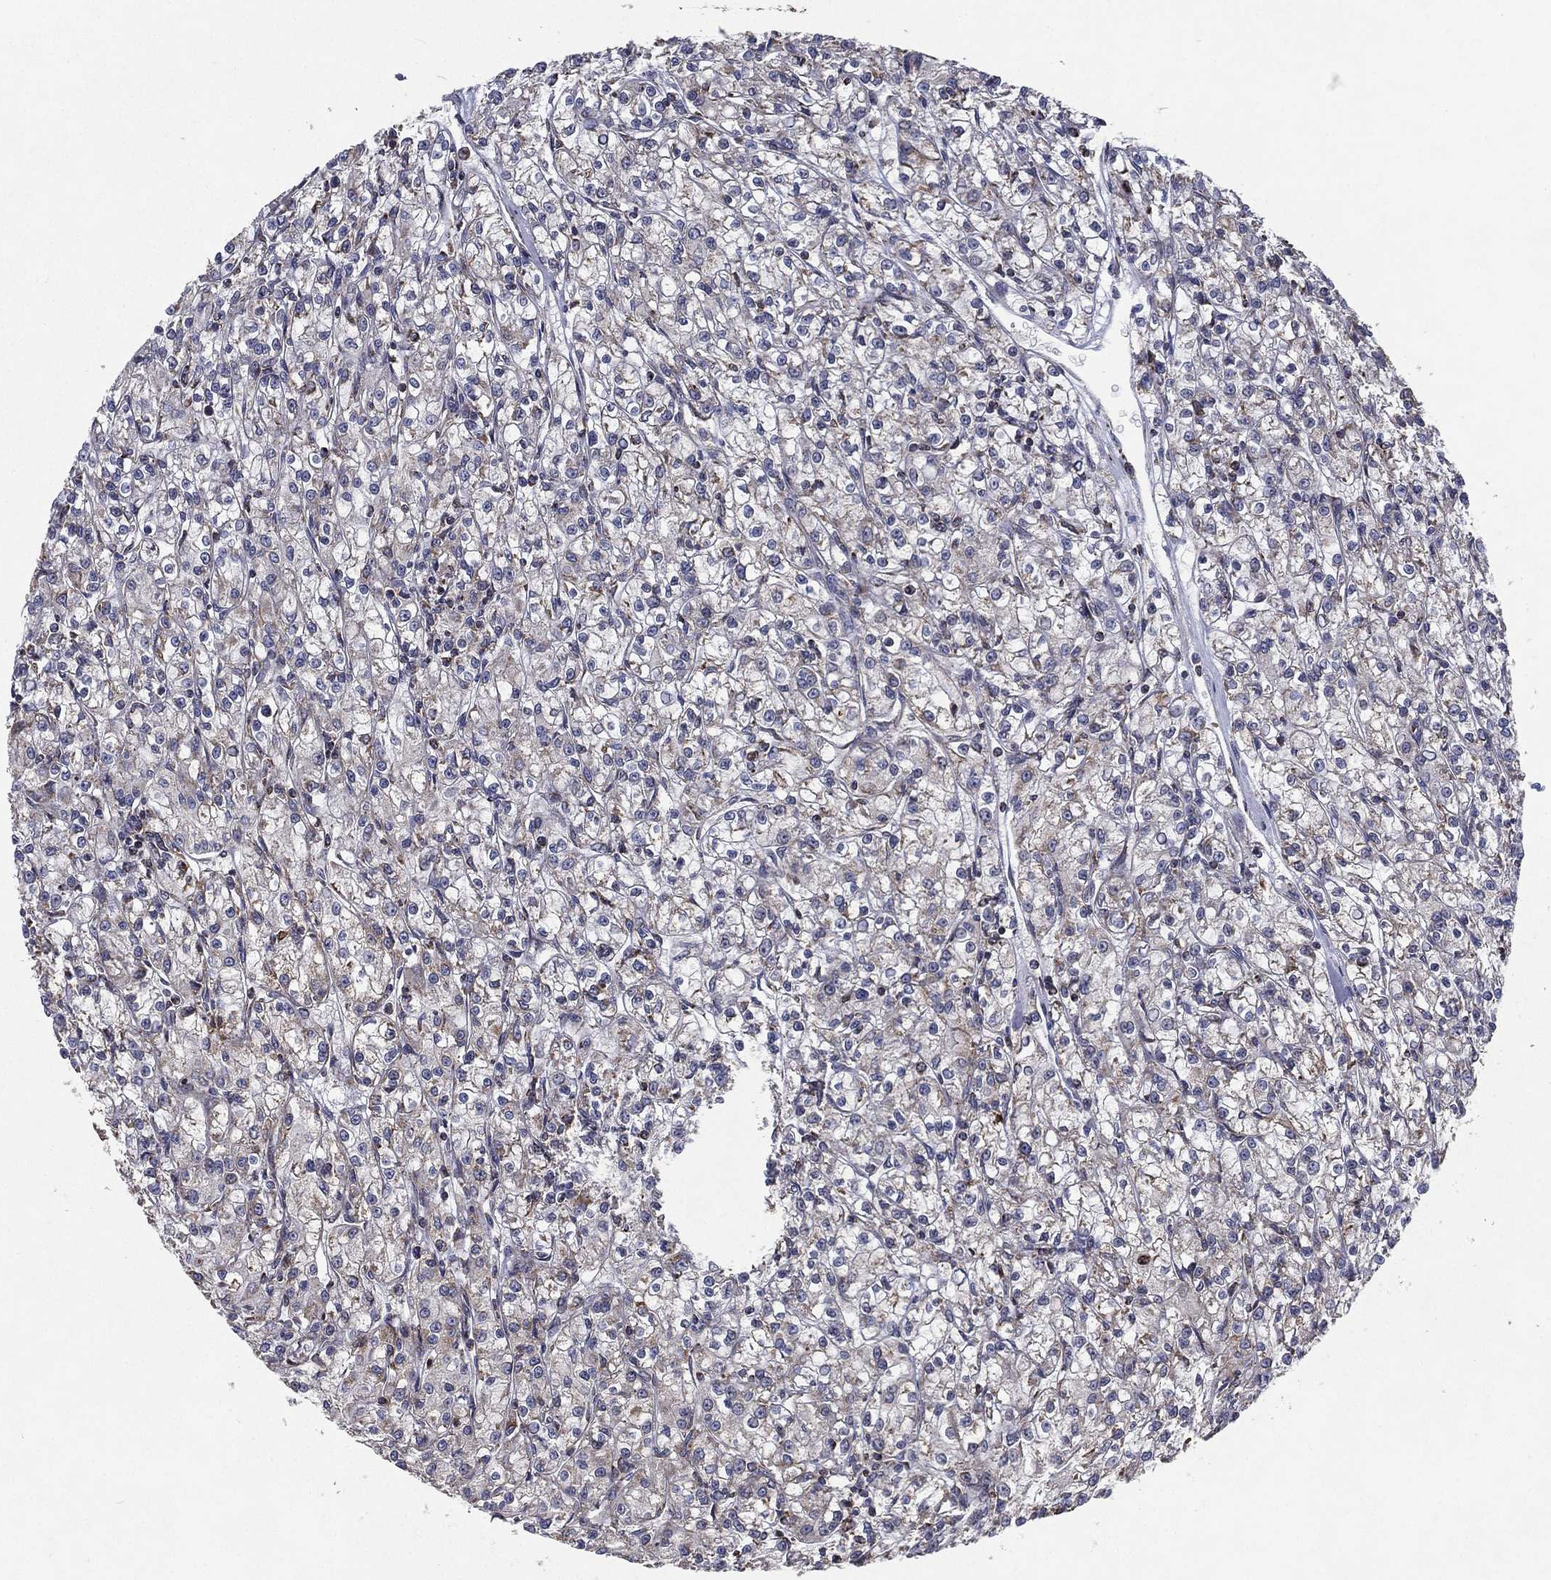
{"staining": {"intensity": "moderate", "quantity": "<25%", "location": "cytoplasmic/membranous"}, "tissue": "renal cancer", "cell_type": "Tumor cells", "image_type": "cancer", "snomed": [{"axis": "morphology", "description": "Adenocarcinoma, NOS"}, {"axis": "topography", "description": "Kidney"}], "caption": "Protein analysis of renal adenocarcinoma tissue displays moderate cytoplasmic/membranous positivity in approximately <25% of tumor cells. The protein of interest is shown in brown color, while the nuclei are stained blue.", "gene": "MT-CYB", "patient": {"sex": "female", "age": 59}}